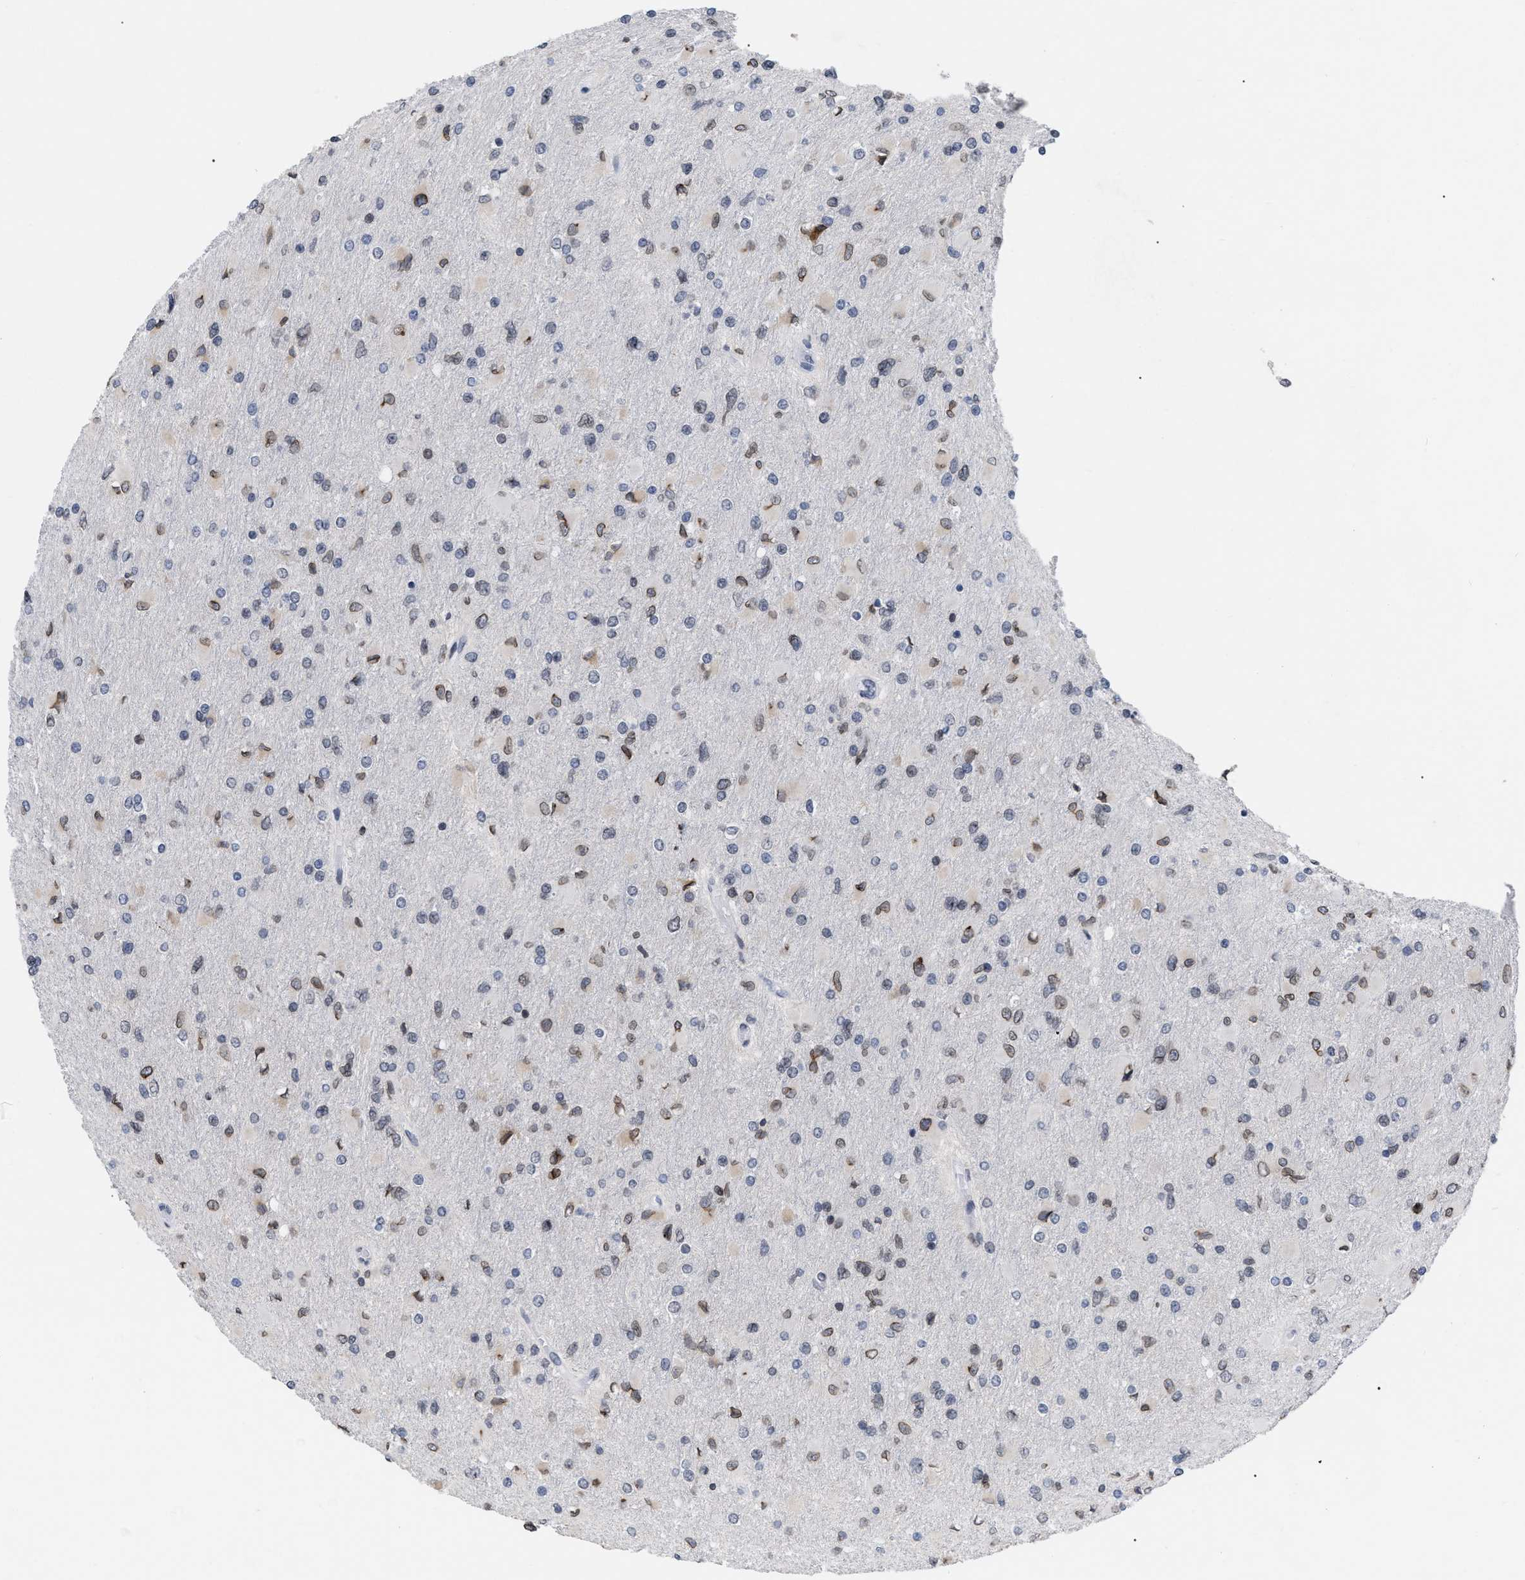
{"staining": {"intensity": "weak", "quantity": "25%-75%", "location": "nuclear"}, "tissue": "glioma", "cell_type": "Tumor cells", "image_type": "cancer", "snomed": [{"axis": "morphology", "description": "Glioma, malignant, High grade"}, {"axis": "topography", "description": "Cerebral cortex"}], "caption": "There is low levels of weak nuclear expression in tumor cells of malignant high-grade glioma, as demonstrated by immunohistochemical staining (brown color).", "gene": "TPR", "patient": {"sex": "female", "age": 36}}